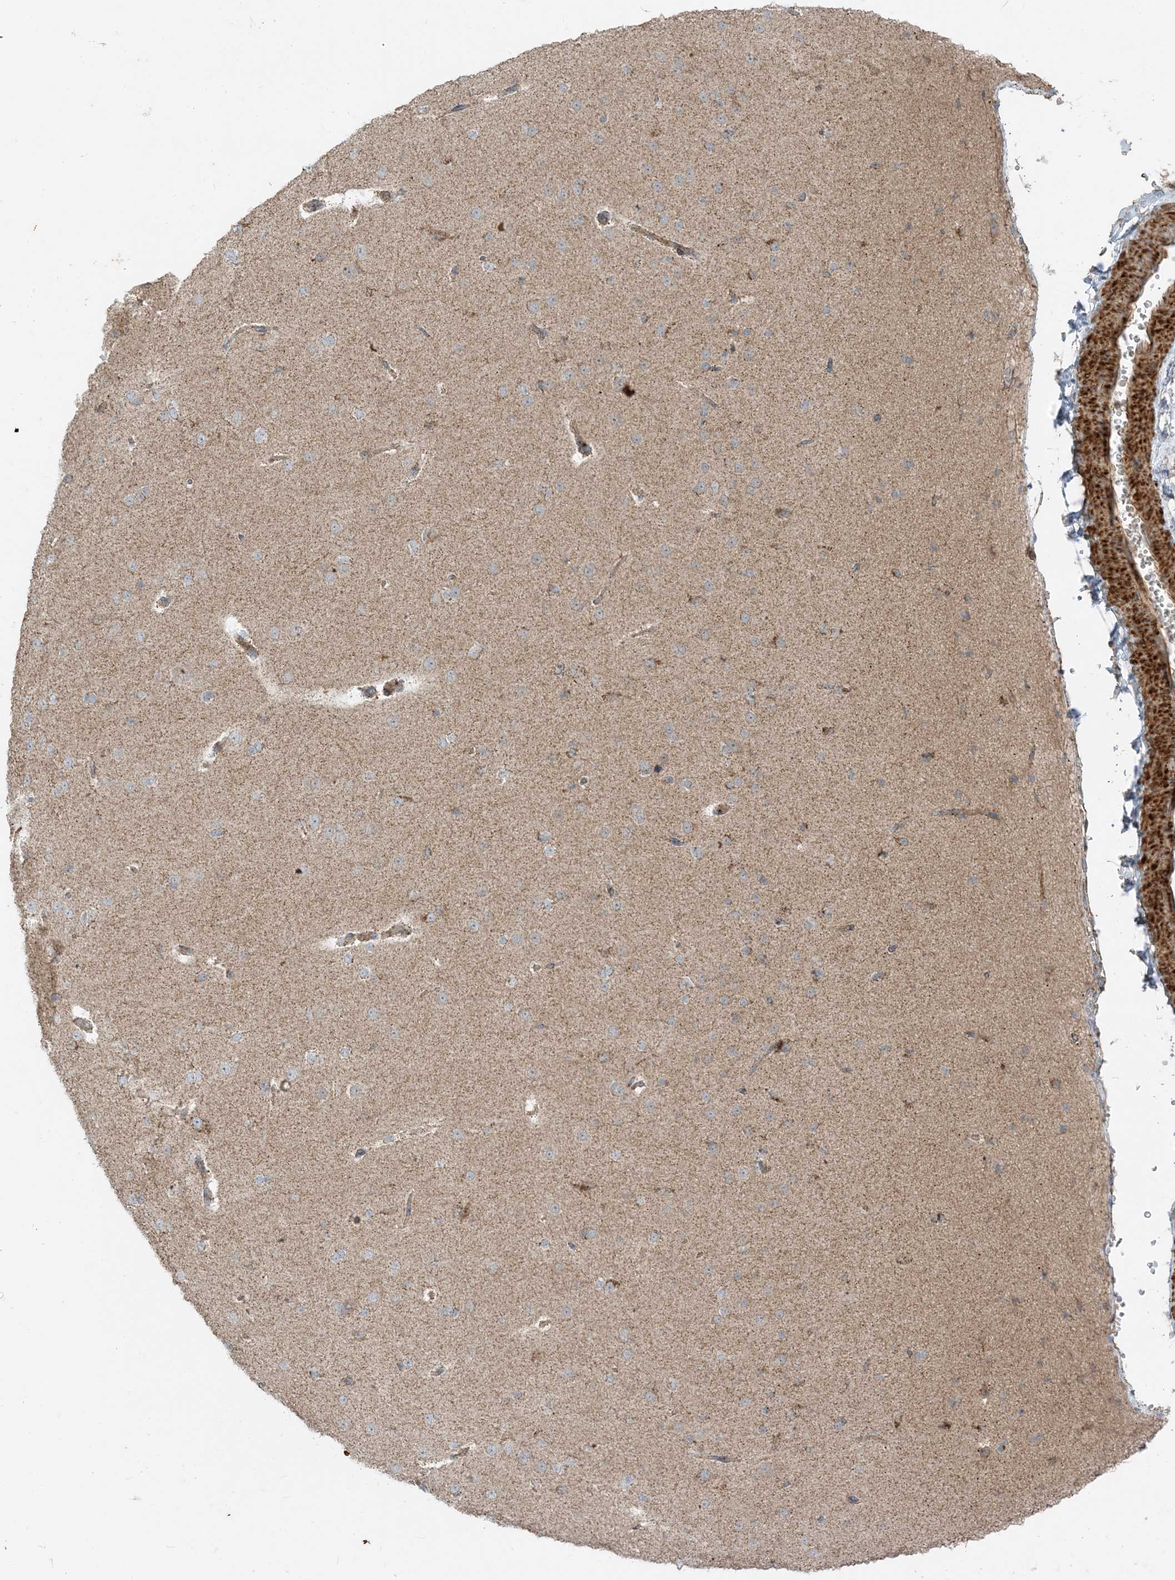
{"staining": {"intensity": "moderate", "quantity": ">75%", "location": "cytoplasmic/membranous"}, "tissue": "cerebral cortex", "cell_type": "Endothelial cells", "image_type": "normal", "snomed": [{"axis": "morphology", "description": "Normal tissue, NOS"}, {"axis": "morphology", "description": "Developmental malformation"}, {"axis": "topography", "description": "Cerebral cortex"}], "caption": "Immunohistochemical staining of benign cerebral cortex shows medium levels of moderate cytoplasmic/membranous positivity in about >75% of endothelial cells.", "gene": "AARS2", "patient": {"sex": "female", "age": 30}}